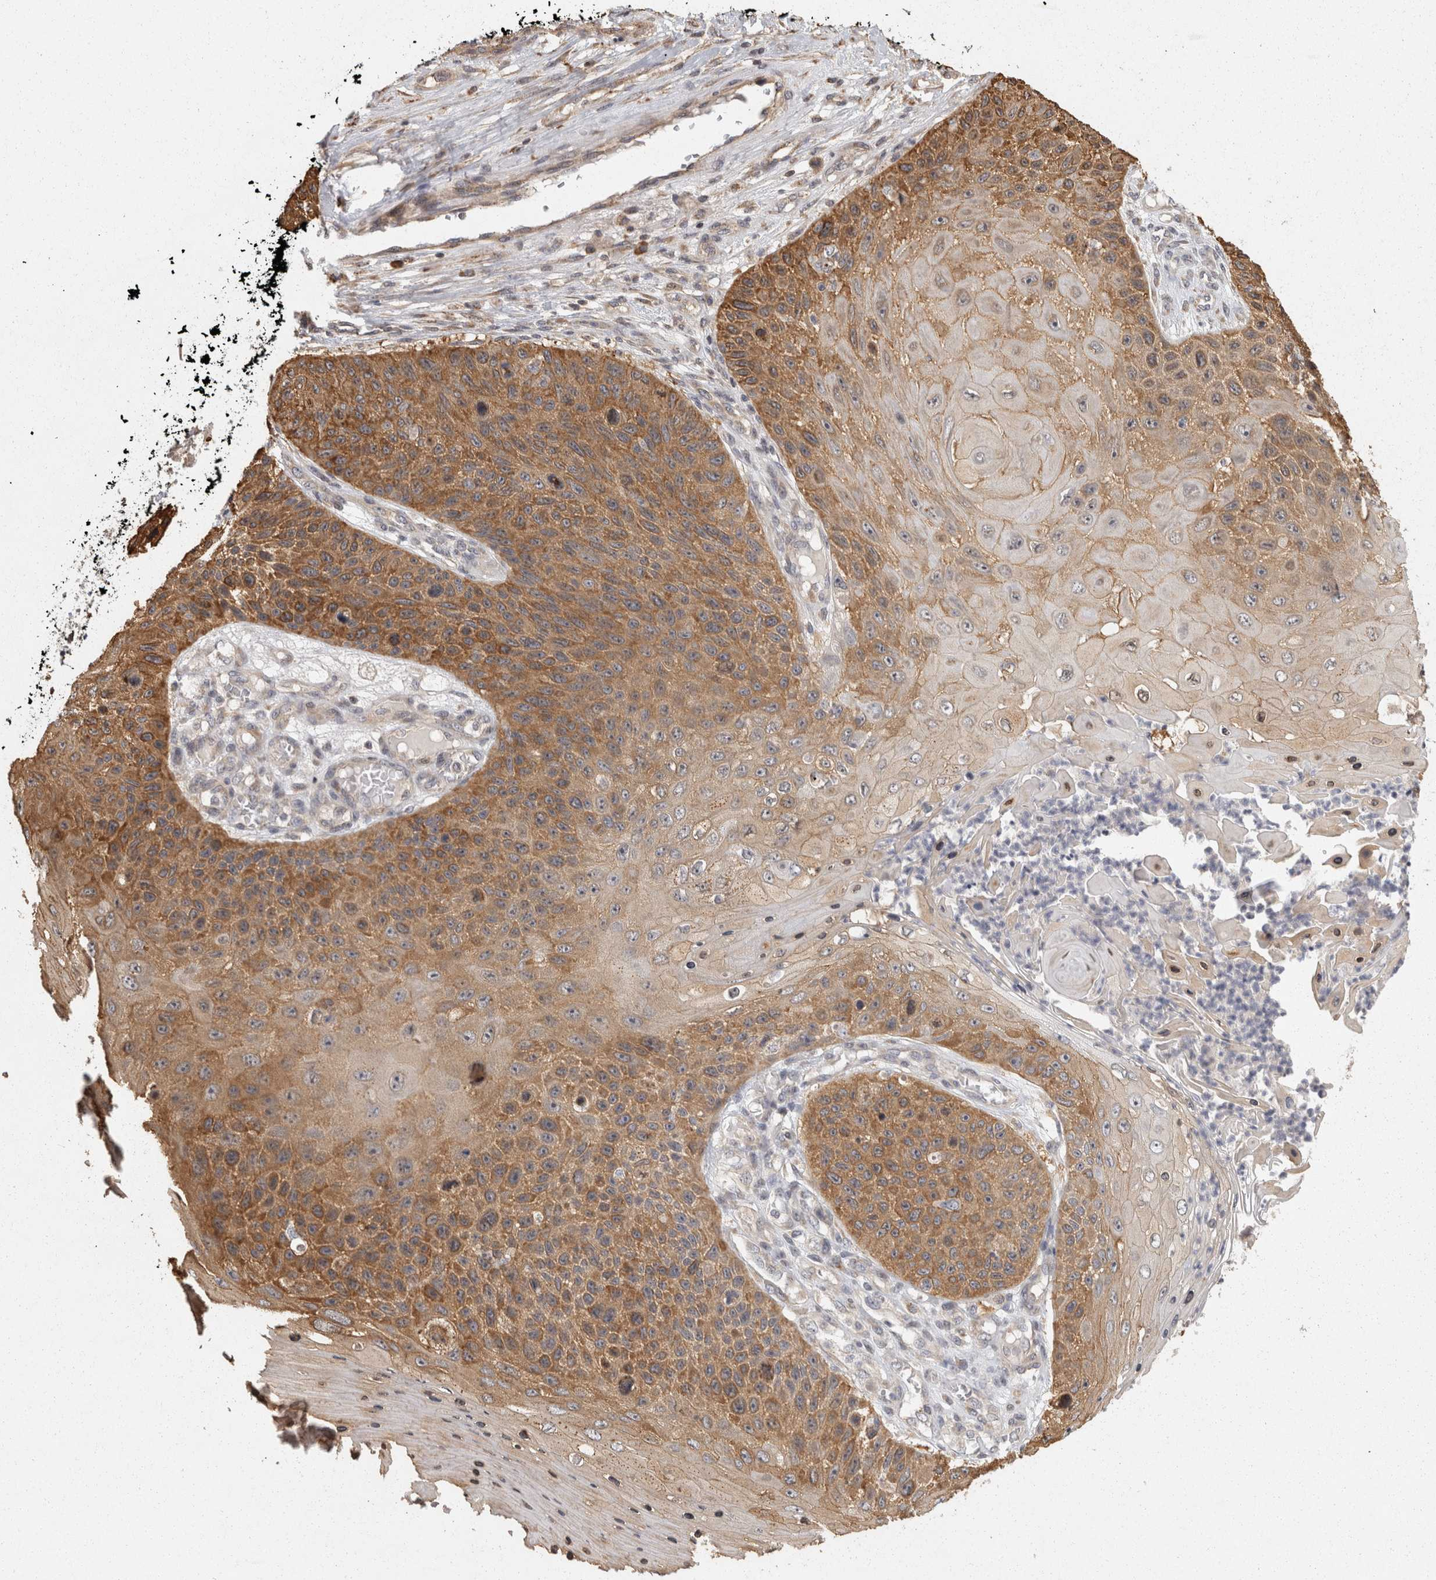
{"staining": {"intensity": "moderate", "quantity": ">75%", "location": "cytoplasmic/membranous"}, "tissue": "skin cancer", "cell_type": "Tumor cells", "image_type": "cancer", "snomed": [{"axis": "morphology", "description": "Squamous cell carcinoma, NOS"}, {"axis": "topography", "description": "Skin"}], "caption": "This micrograph reveals immunohistochemistry staining of human skin squamous cell carcinoma, with medium moderate cytoplasmic/membranous positivity in approximately >75% of tumor cells.", "gene": "ACAT2", "patient": {"sex": "female", "age": 88}}